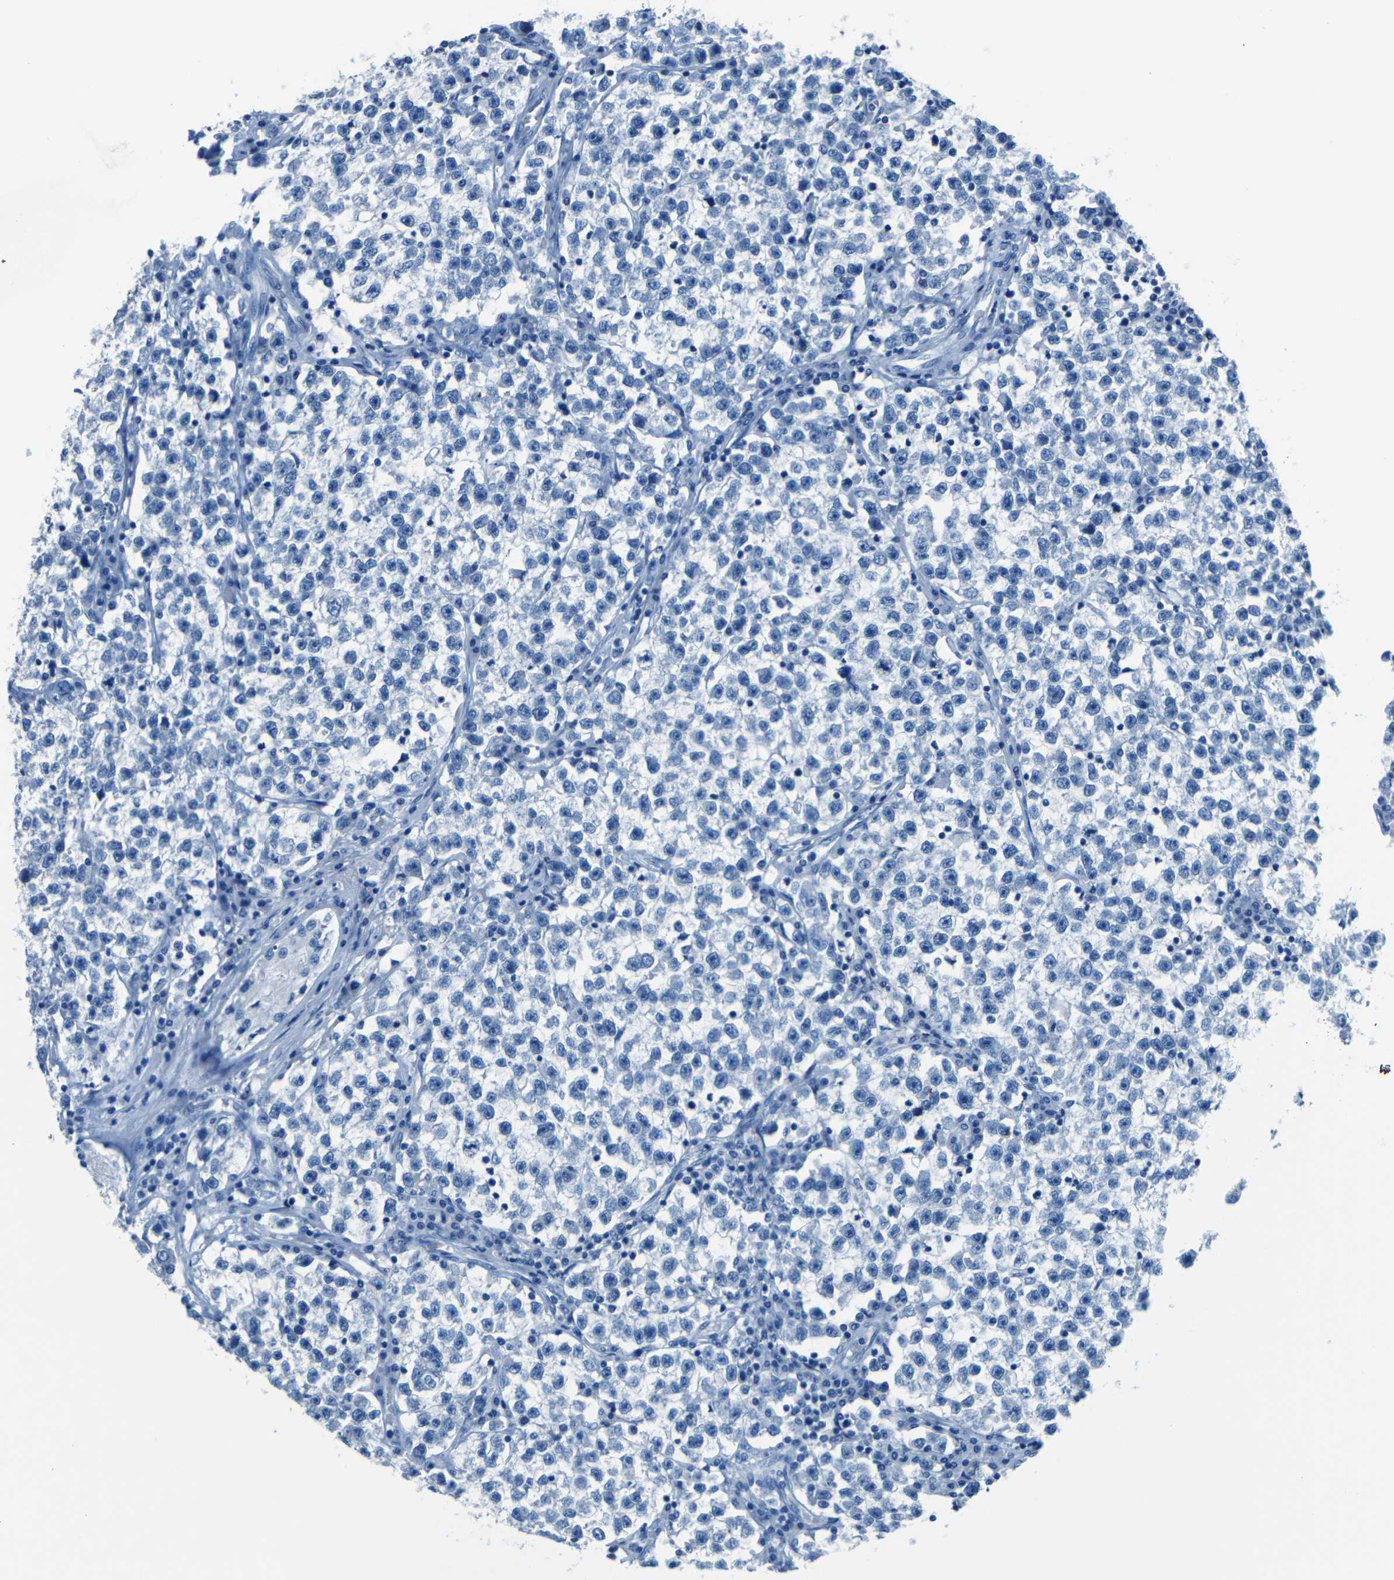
{"staining": {"intensity": "negative", "quantity": "none", "location": "none"}, "tissue": "testis cancer", "cell_type": "Tumor cells", "image_type": "cancer", "snomed": [{"axis": "morphology", "description": "Seminoma, NOS"}, {"axis": "topography", "description": "Testis"}], "caption": "Human seminoma (testis) stained for a protein using IHC reveals no positivity in tumor cells.", "gene": "FBN2", "patient": {"sex": "male", "age": 22}}